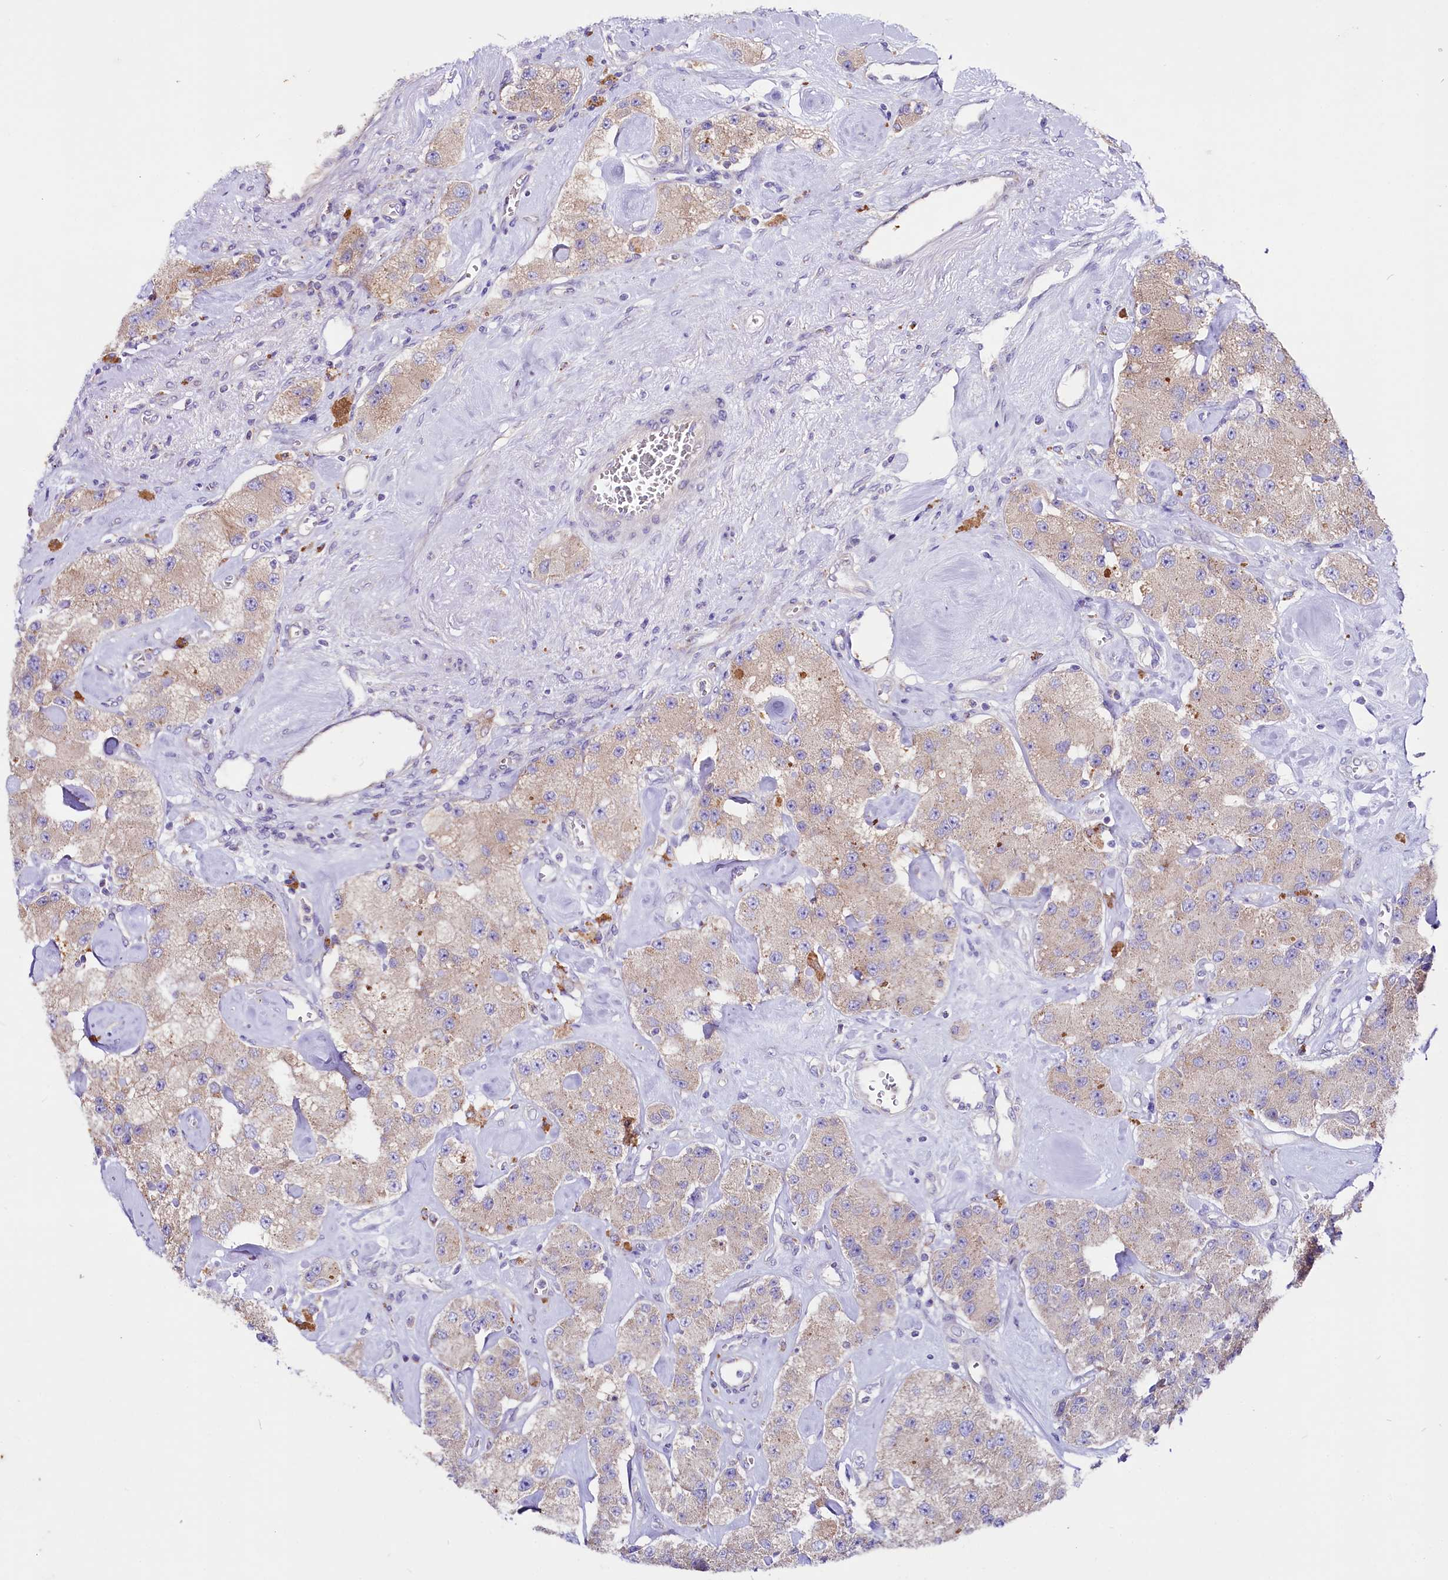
{"staining": {"intensity": "moderate", "quantity": "25%-75%", "location": "cytoplasmic/membranous"}, "tissue": "carcinoid", "cell_type": "Tumor cells", "image_type": "cancer", "snomed": [{"axis": "morphology", "description": "Carcinoid, malignant, NOS"}, {"axis": "topography", "description": "Pancreas"}], "caption": "Human carcinoid stained with a brown dye exhibits moderate cytoplasmic/membranous positive positivity in approximately 25%-75% of tumor cells.", "gene": "SACM1L", "patient": {"sex": "male", "age": 41}}